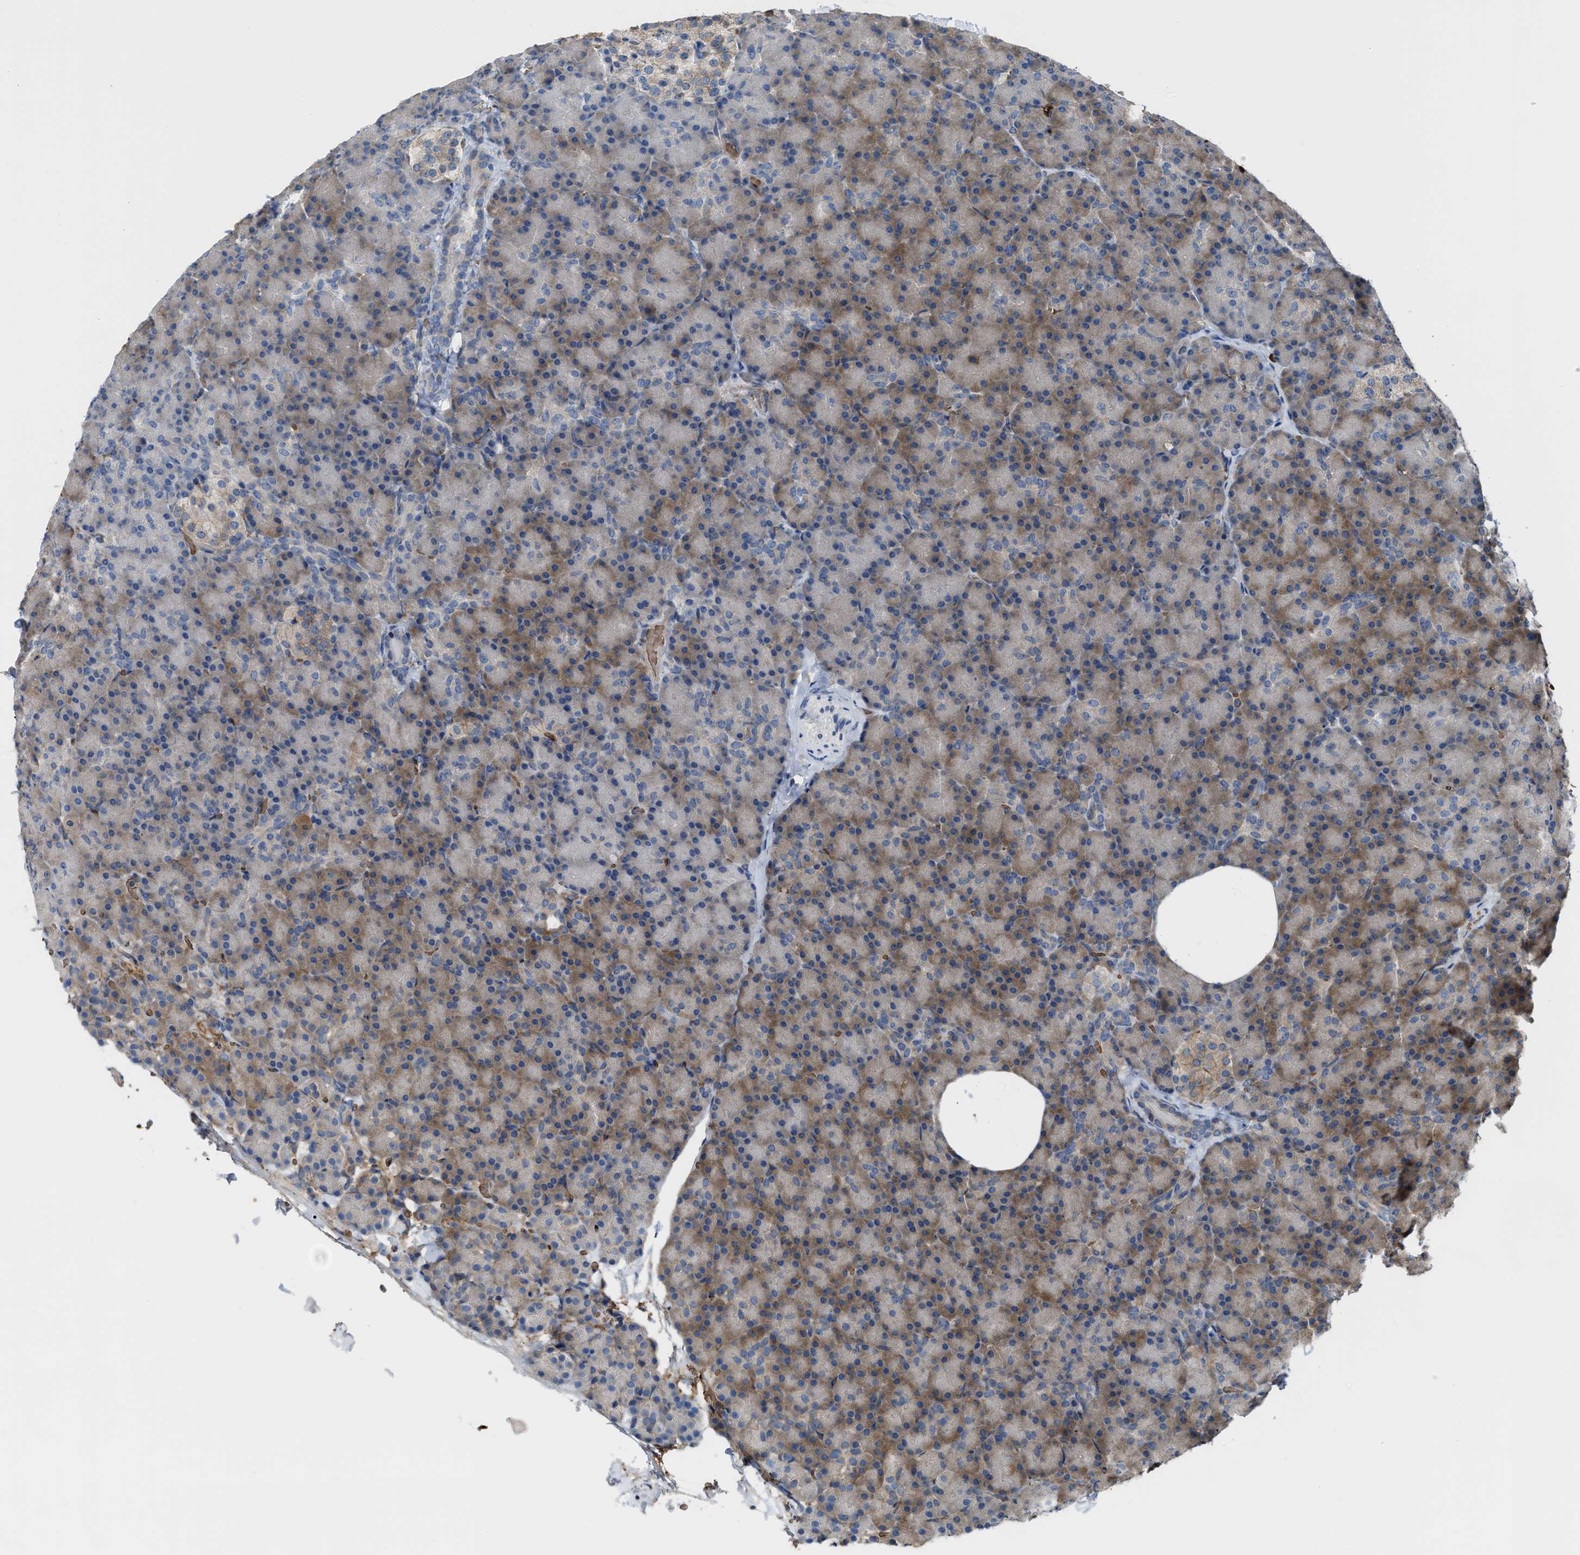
{"staining": {"intensity": "moderate", "quantity": "25%-75%", "location": "cytoplasmic/membranous"}, "tissue": "pancreas", "cell_type": "Exocrine glandular cells", "image_type": "normal", "snomed": [{"axis": "morphology", "description": "Normal tissue, NOS"}, {"axis": "topography", "description": "Pancreas"}], "caption": "Protein analysis of benign pancreas demonstrates moderate cytoplasmic/membranous staining in approximately 25%-75% of exocrine glandular cells.", "gene": "SELENOM", "patient": {"sex": "female", "age": 43}}